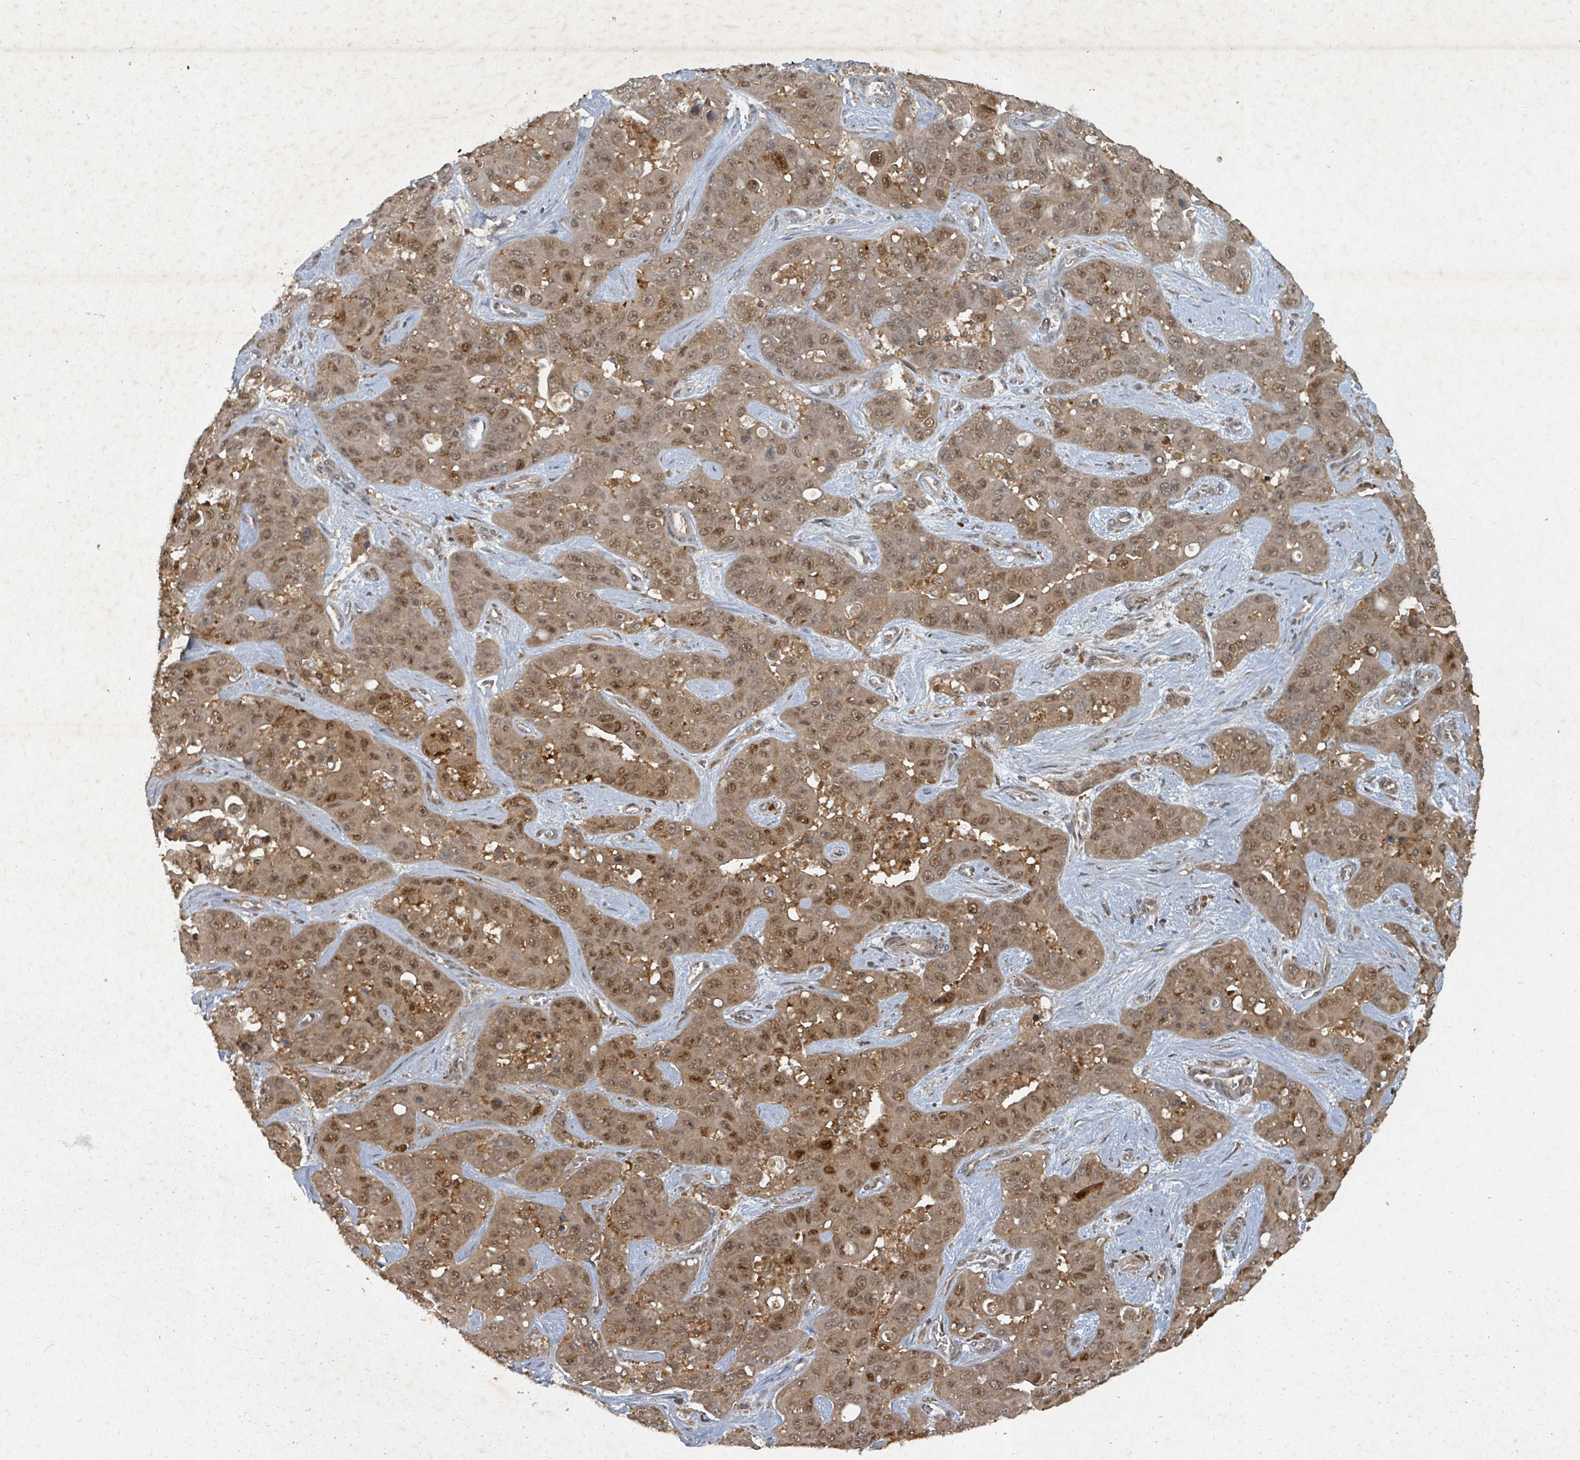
{"staining": {"intensity": "moderate", "quantity": ">75%", "location": "cytoplasmic/membranous,nuclear"}, "tissue": "liver cancer", "cell_type": "Tumor cells", "image_type": "cancer", "snomed": [{"axis": "morphology", "description": "Cholangiocarcinoma"}, {"axis": "topography", "description": "Liver"}], "caption": "Immunohistochemical staining of human liver cancer demonstrates medium levels of moderate cytoplasmic/membranous and nuclear expression in about >75% of tumor cells. The staining is performed using DAB brown chromogen to label protein expression. The nuclei are counter-stained blue using hematoxylin.", "gene": "KDM4E", "patient": {"sex": "female", "age": 52}}